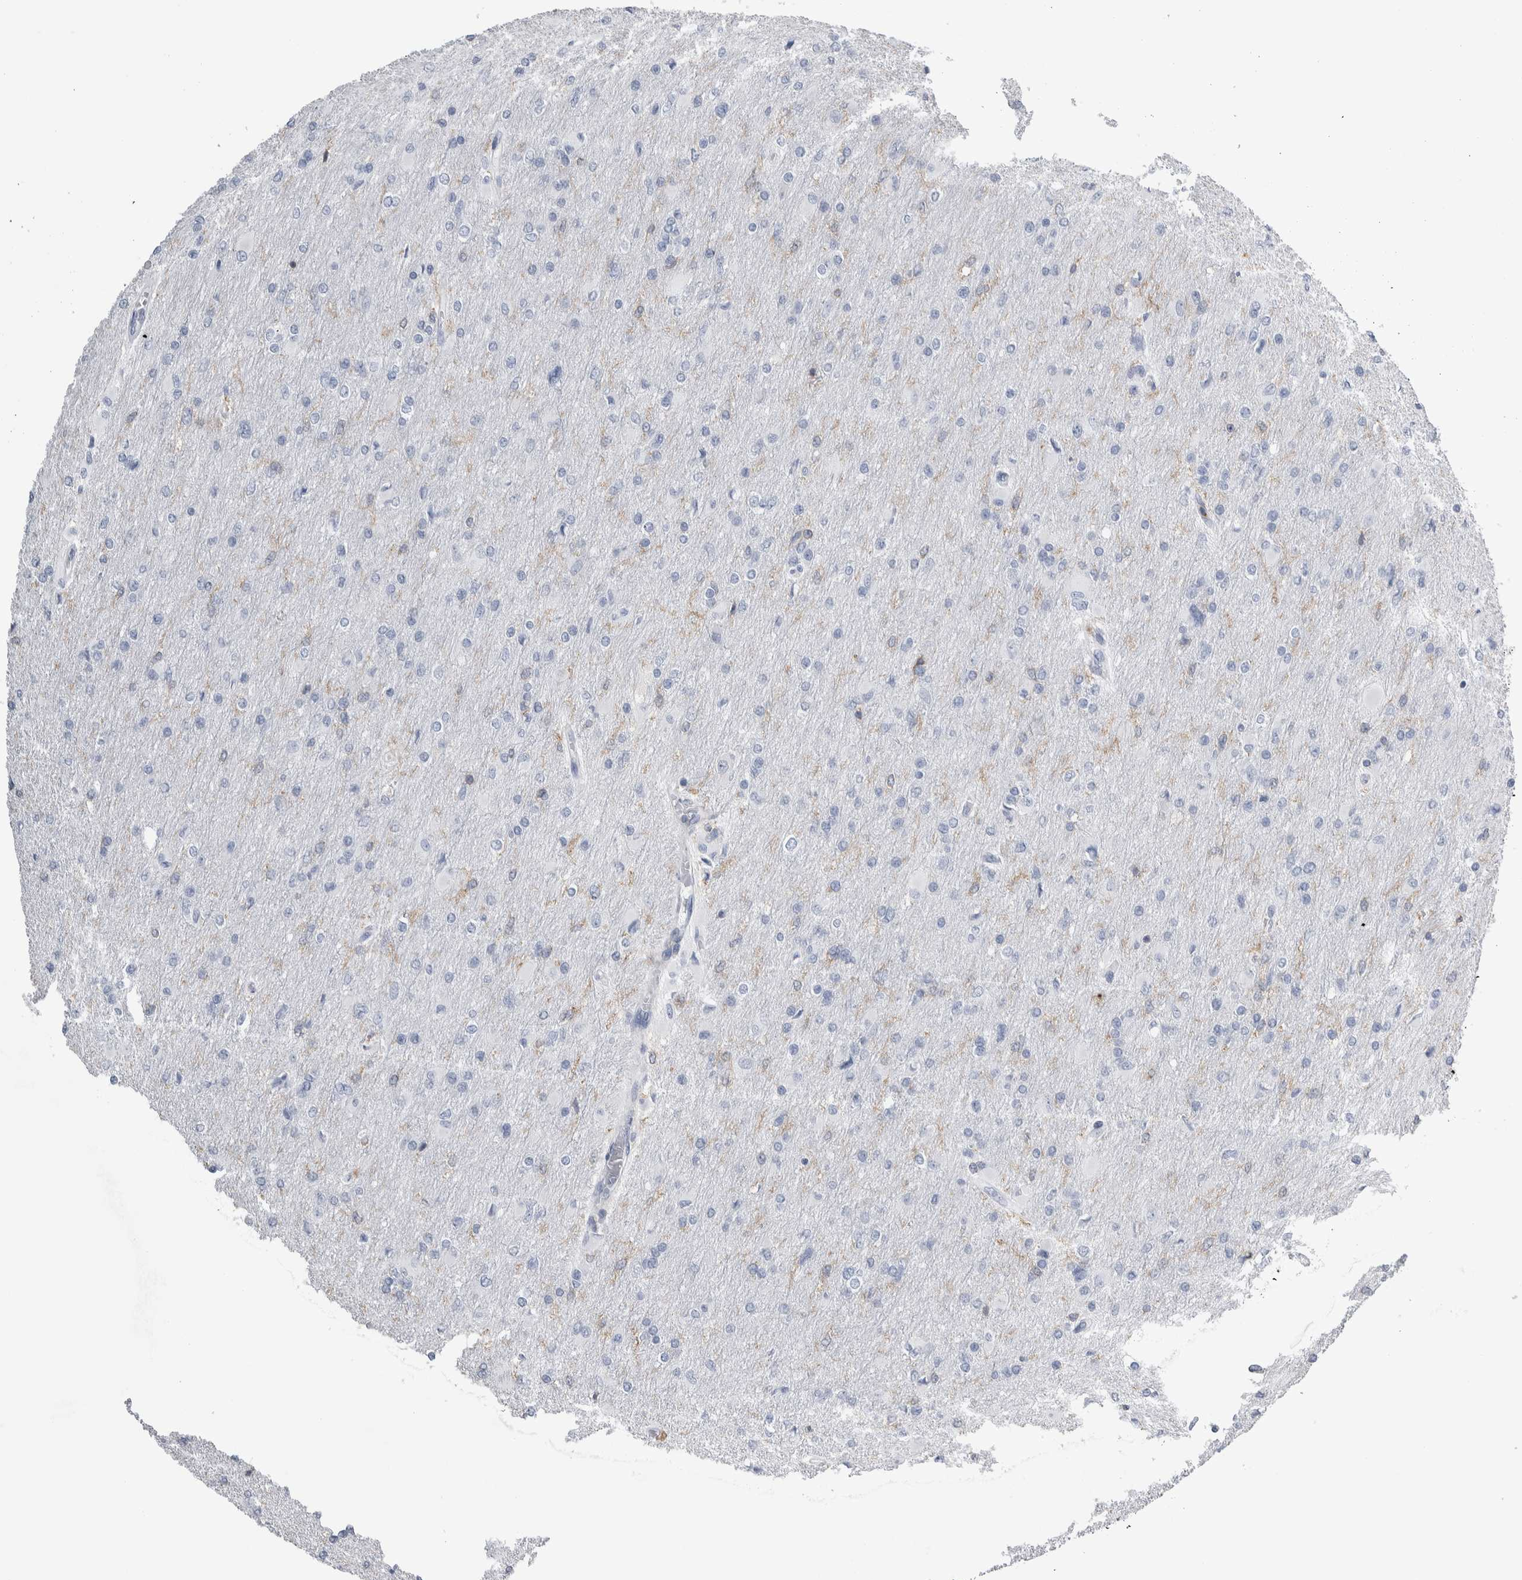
{"staining": {"intensity": "negative", "quantity": "none", "location": "none"}, "tissue": "glioma", "cell_type": "Tumor cells", "image_type": "cancer", "snomed": [{"axis": "morphology", "description": "Glioma, malignant, High grade"}, {"axis": "topography", "description": "Cerebral cortex"}], "caption": "Immunohistochemistry (IHC) histopathology image of neoplastic tissue: malignant glioma (high-grade) stained with DAB (3,3'-diaminobenzidine) displays no significant protein staining in tumor cells.", "gene": "SKAP2", "patient": {"sex": "female", "age": 36}}